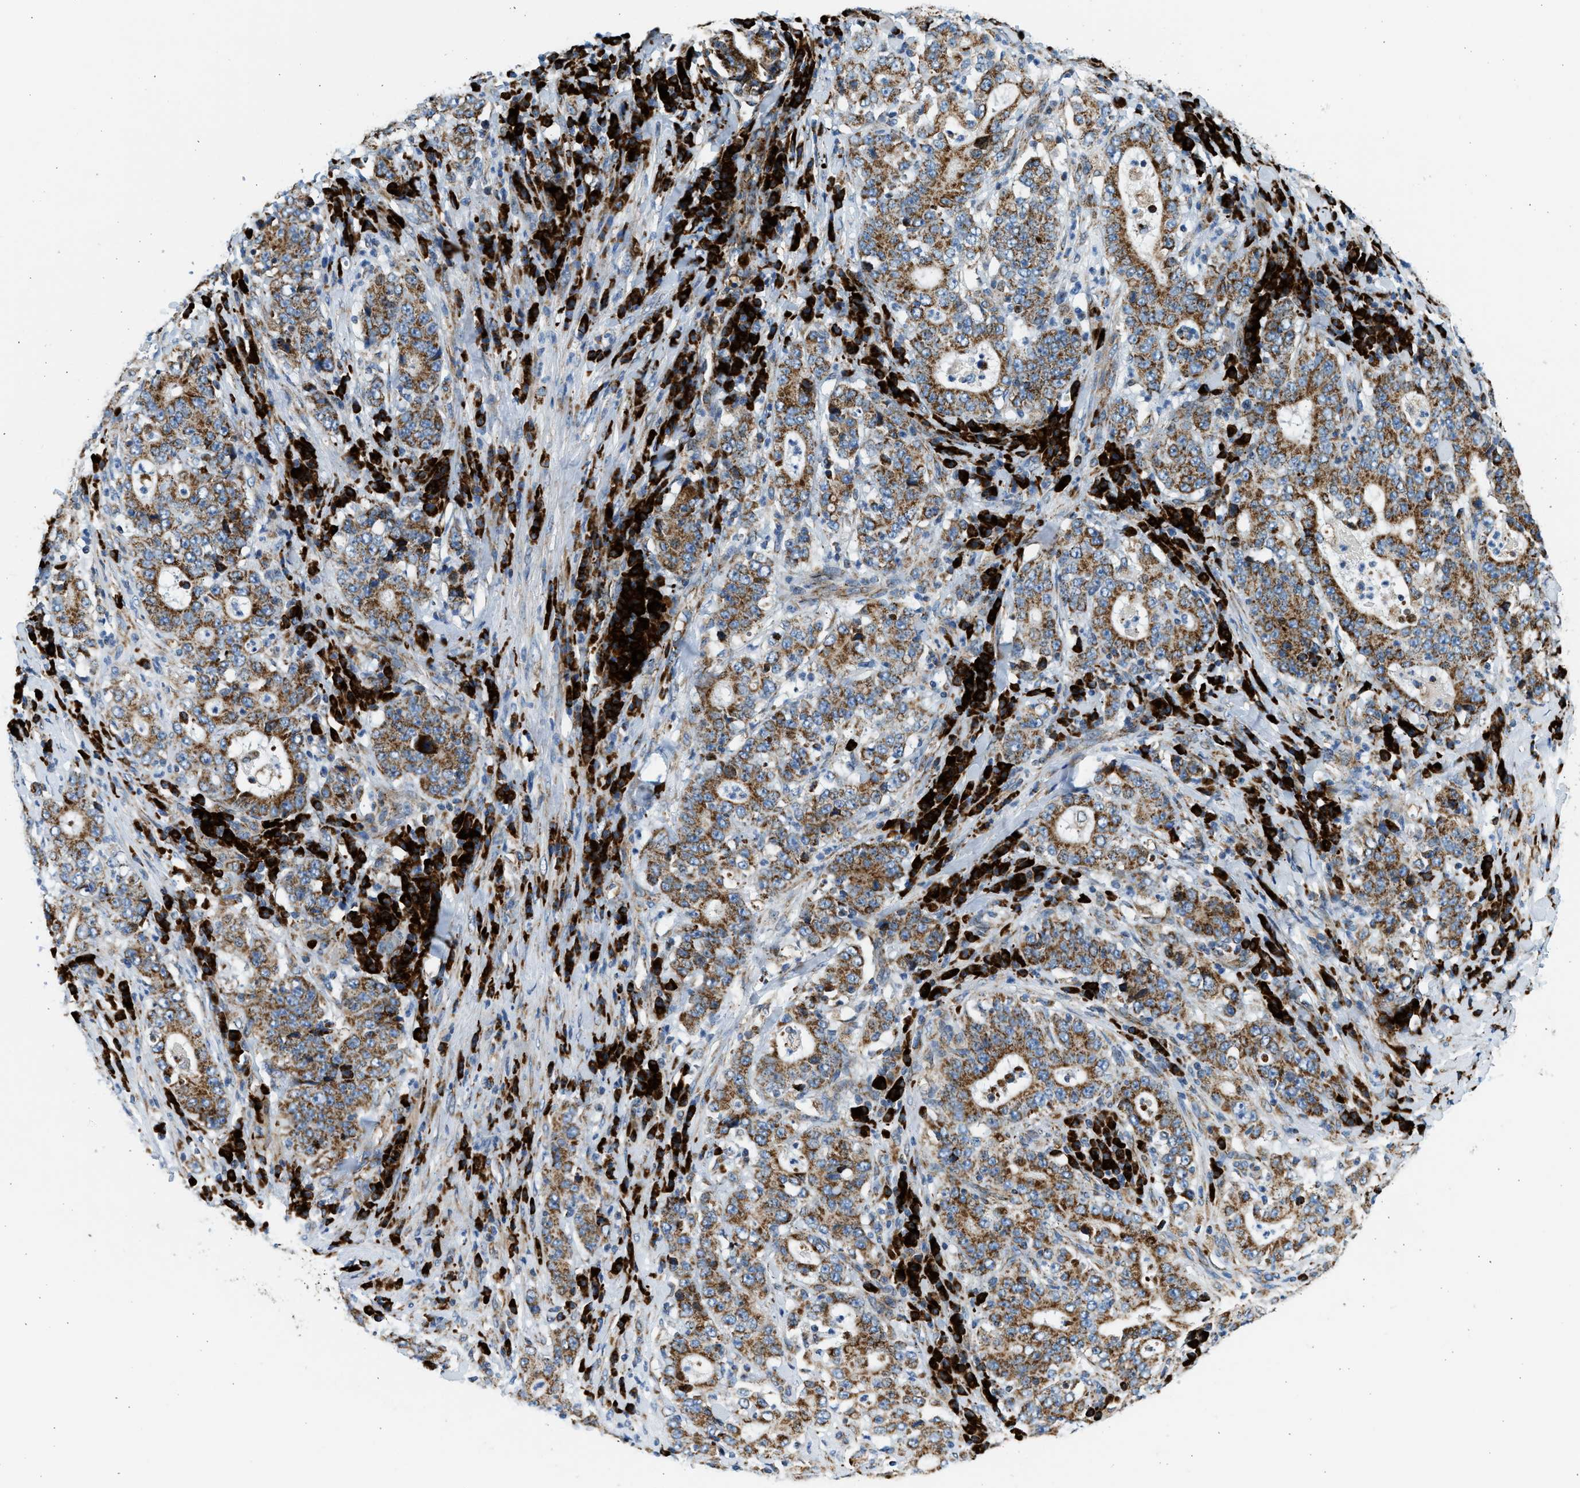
{"staining": {"intensity": "strong", "quantity": ">75%", "location": "cytoplasmic/membranous"}, "tissue": "stomach cancer", "cell_type": "Tumor cells", "image_type": "cancer", "snomed": [{"axis": "morphology", "description": "Normal tissue, NOS"}, {"axis": "morphology", "description": "Adenocarcinoma, NOS"}, {"axis": "topography", "description": "Stomach, upper"}, {"axis": "topography", "description": "Stomach"}], "caption": "An immunohistochemistry (IHC) micrograph of neoplastic tissue is shown. Protein staining in brown labels strong cytoplasmic/membranous positivity in stomach cancer (adenocarcinoma) within tumor cells.", "gene": "KCNMB3", "patient": {"sex": "male", "age": 59}}